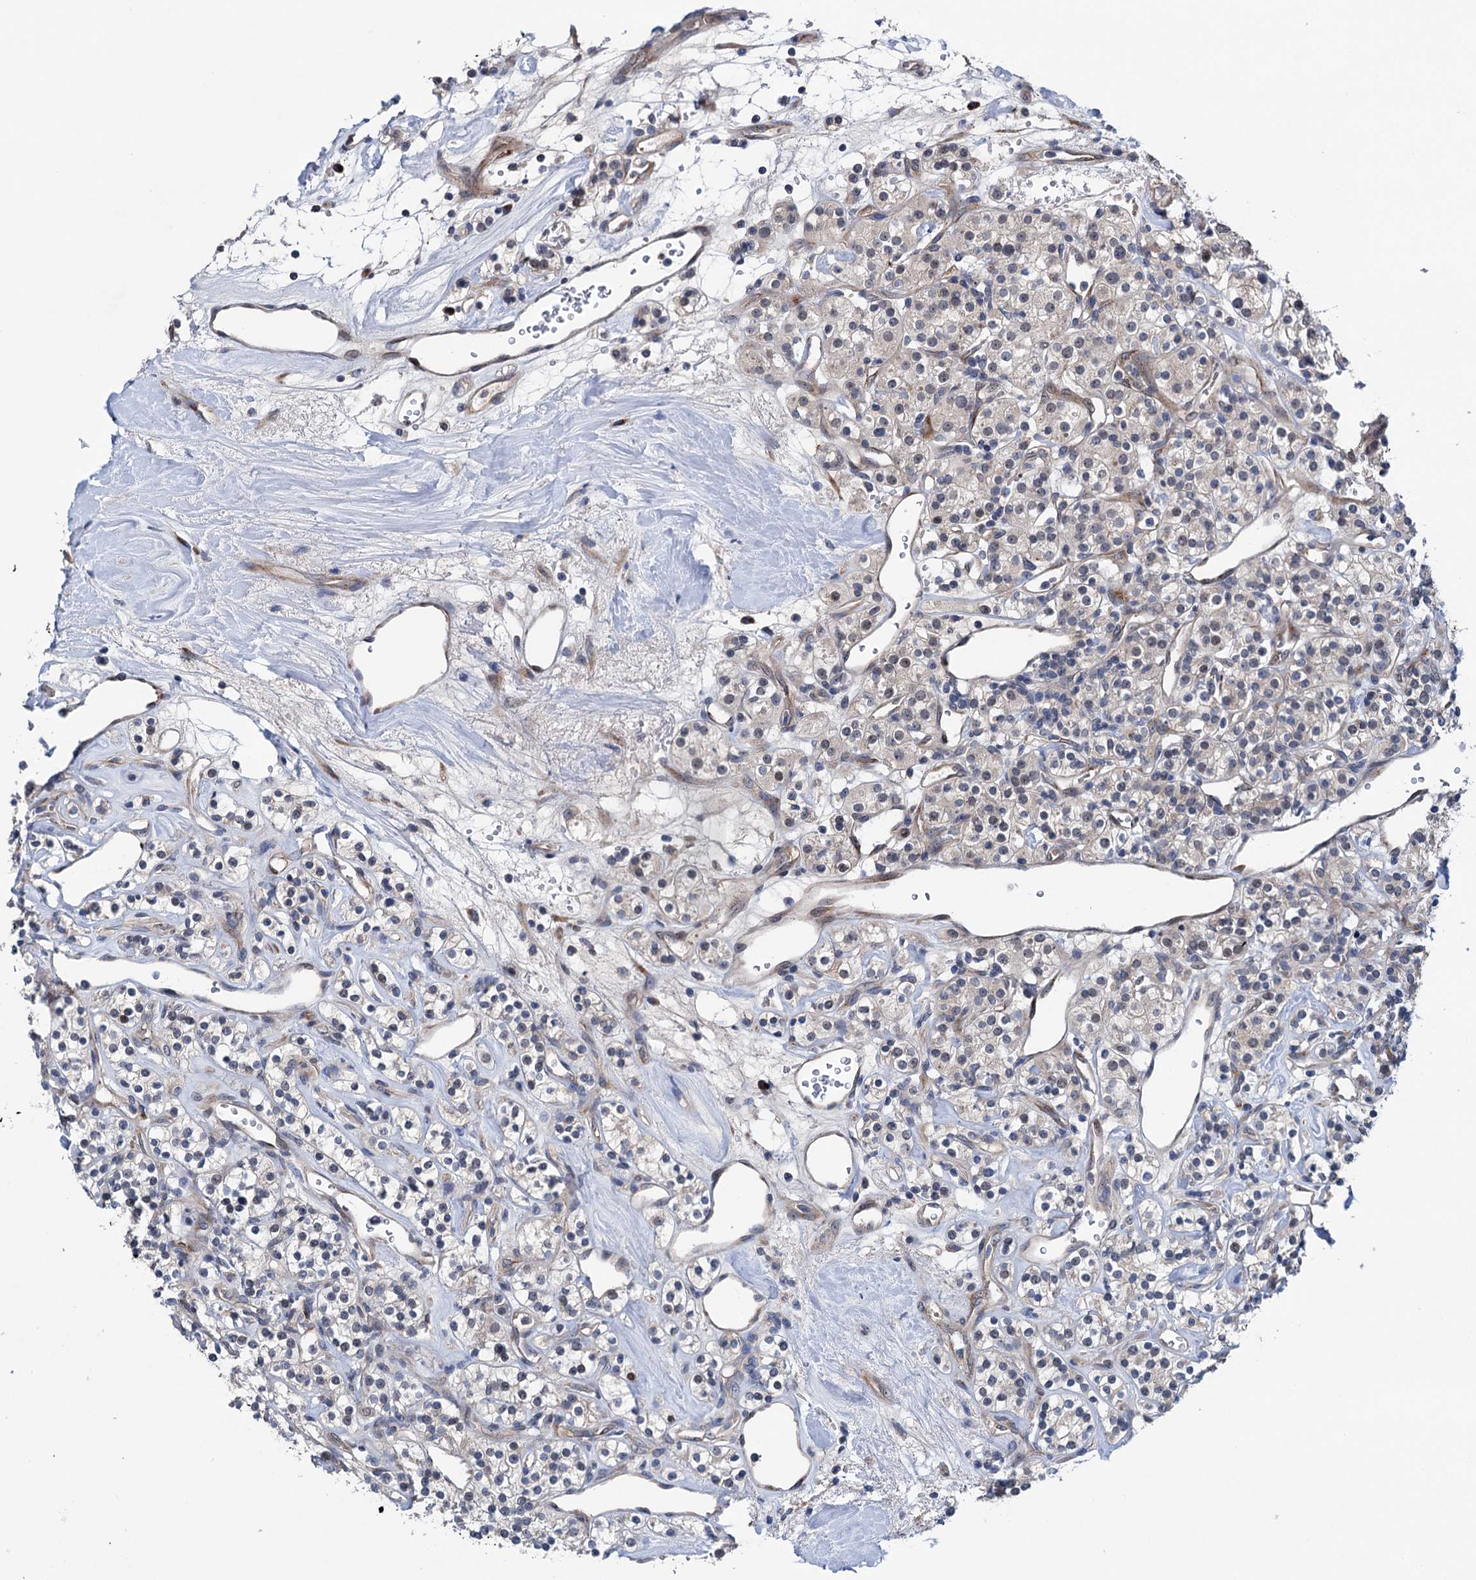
{"staining": {"intensity": "negative", "quantity": "none", "location": "none"}, "tissue": "renal cancer", "cell_type": "Tumor cells", "image_type": "cancer", "snomed": [{"axis": "morphology", "description": "Adenocarcinoma, NOS"}, {"axis": "topography", "description": "Kidney"}], "caption": "Image shows no protein positivity in tumor cells of renal adenocarcinoma tissue.", "gene": "EYA4", "patient": {"sex": "male", "age": 77}}